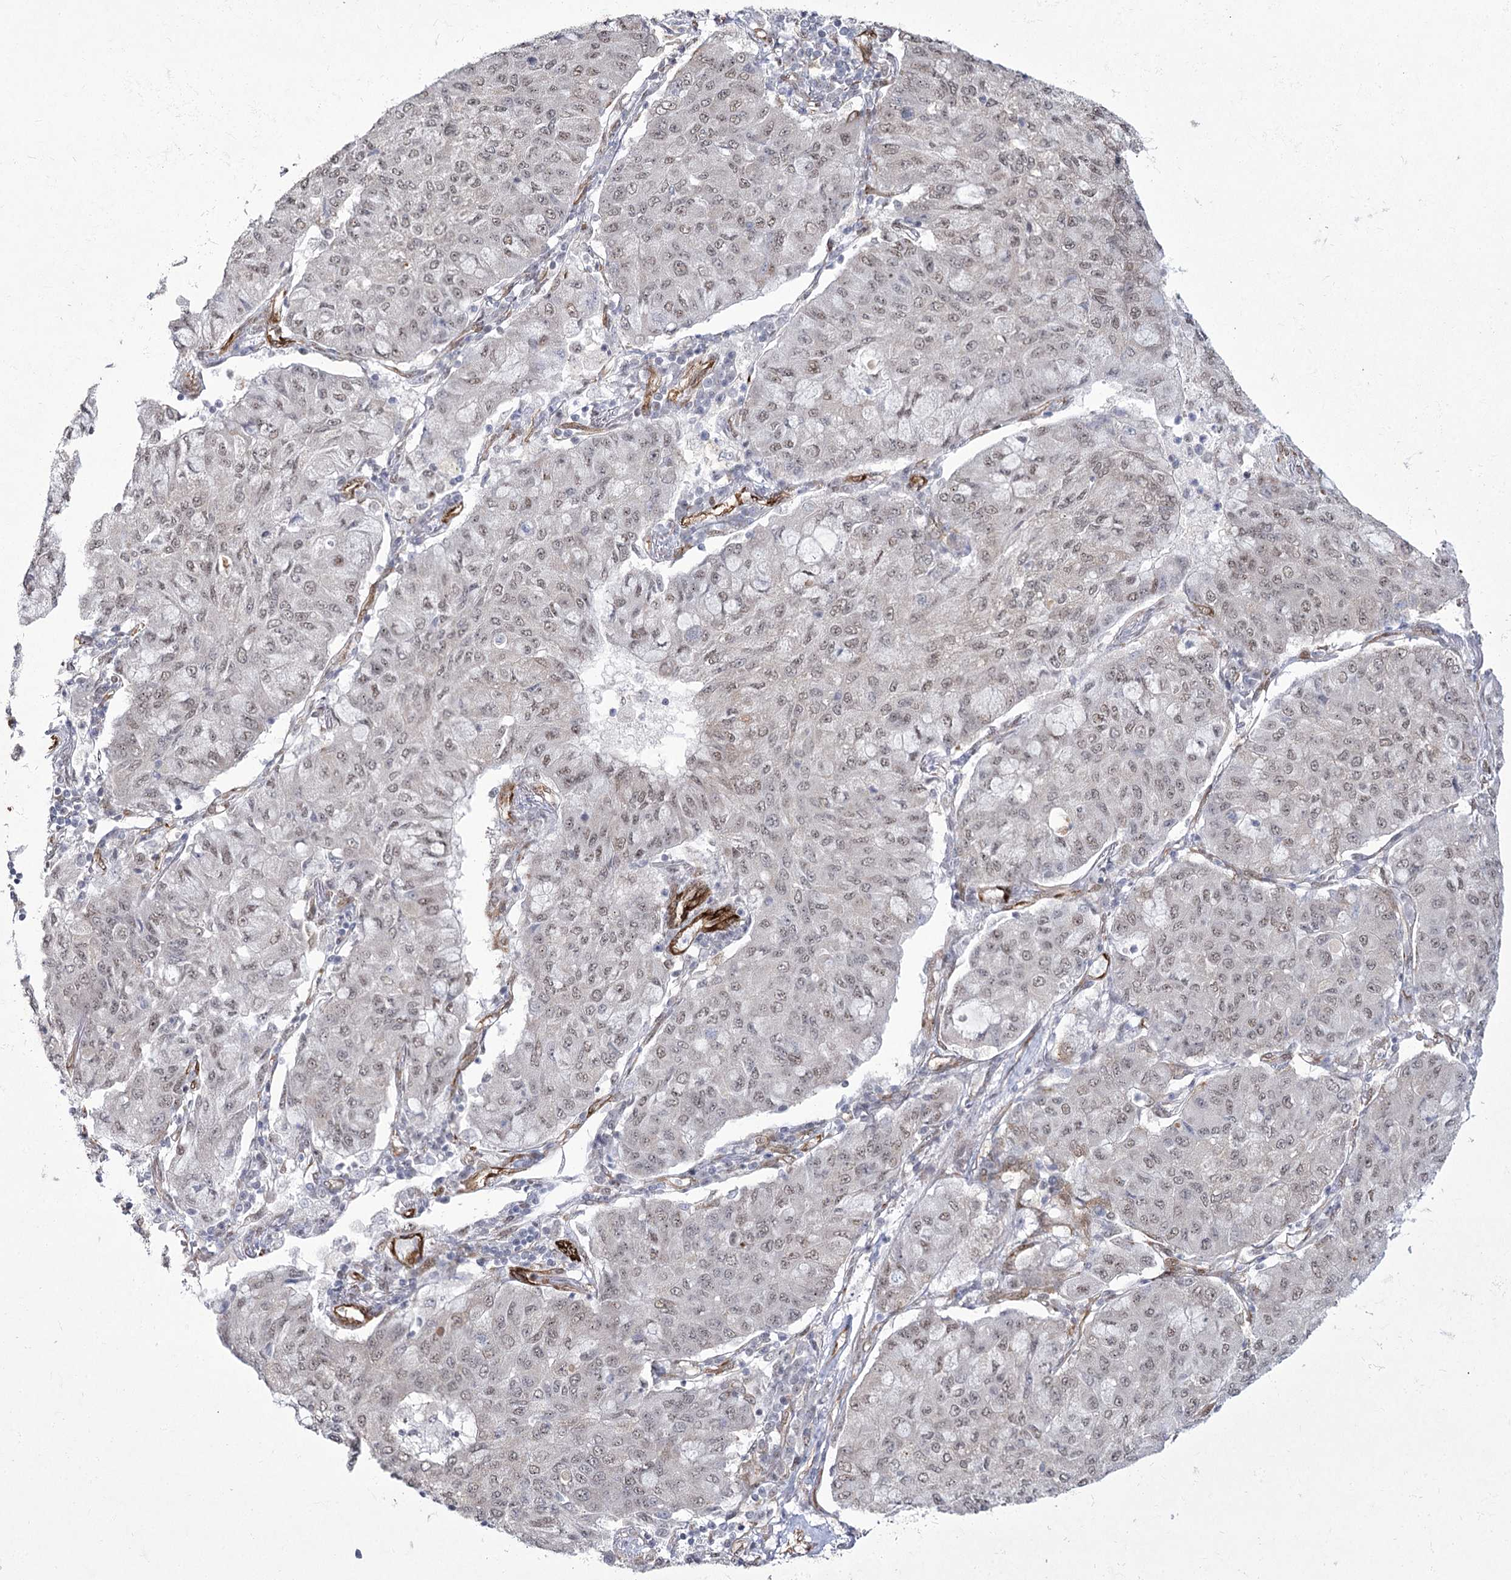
{"staining": {"intensity": "weak", "quantity": ">75%", "location": "cytoplasmic/membranous,nuclear"}, "tissue": "lung cancer", "cell_type": "Tumor cells", "image_type": "cancer", "snomed": [{"axis": "morphology", "description": "Squamous cell carcinoma, NOS"}, {"axis": "topography", "description": "Lung"}], "caption": "Lung squamous cell carcinoma stained with a brown dye reveals weak cytoplasmic/membranous and nuclear positive expression in about >75% of tumor cells.", "gene": "YBX3", "patient": {"sex": "male", "age": 74}}